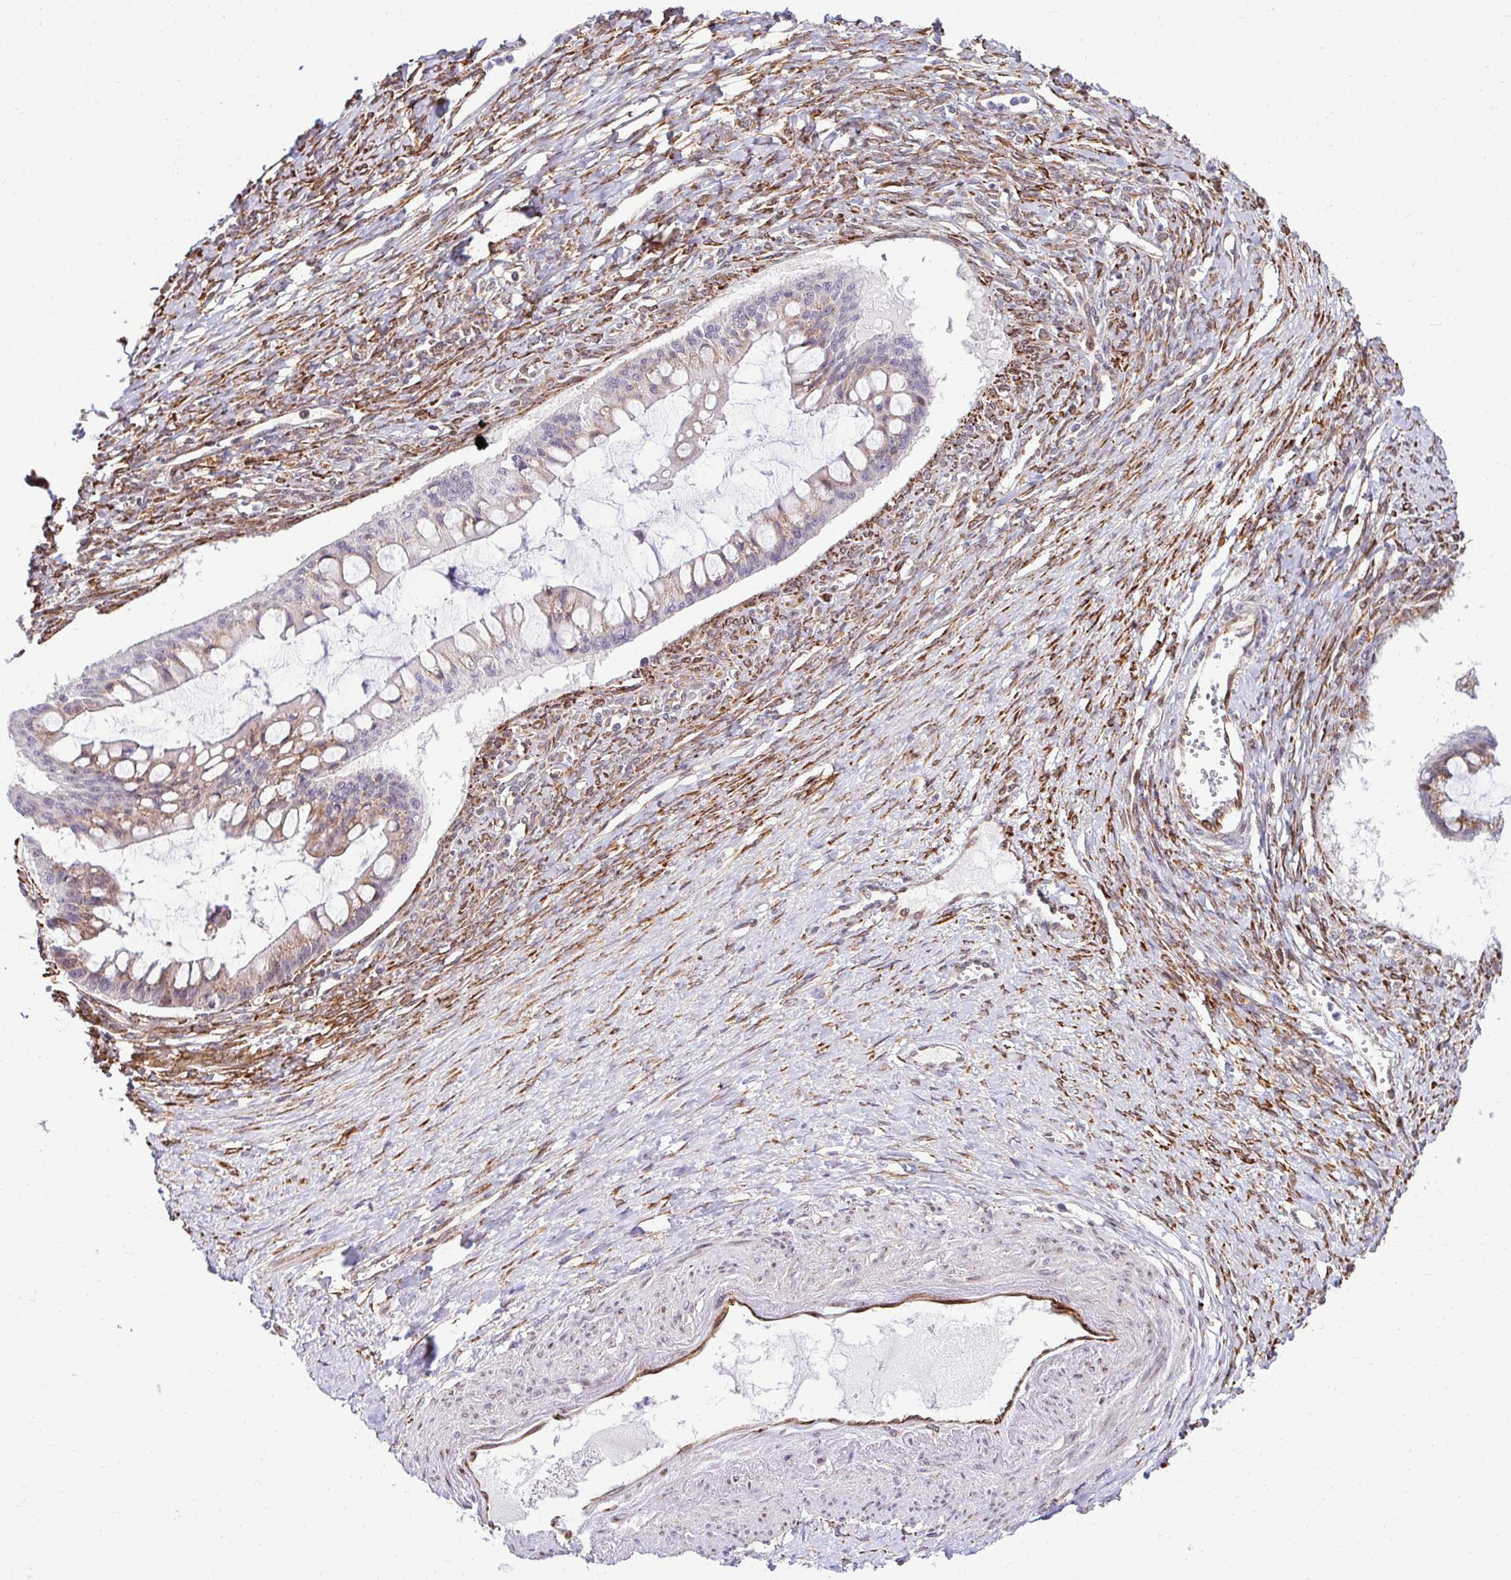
{"staining": {"intensity": "weak", "quantity": "25%-75%", "location": "cytoplasmic/membranous"}, "tissue": "ovarian cancer", "cell_type": "Tumor cells", "image_type": "cancer", "snomed": [{"axis": "morphology", "description": "Cystadenocarcinoma, mucinous, NOS"}, {"axis": "topography", "description": "Ovary"}], "caption": "Ovarian cancer (mucinous cystadenocarcinoma) was stained to show a protein in brown. There is low levels of weak cytoplasmic/membranous expression in approximately 25%-75% of tumor cells. The protein of interest is shown in brown color, while the nuclei are stained blue.", "gene": "HPS1", "patient": {"sex": "female", "age": 73}}